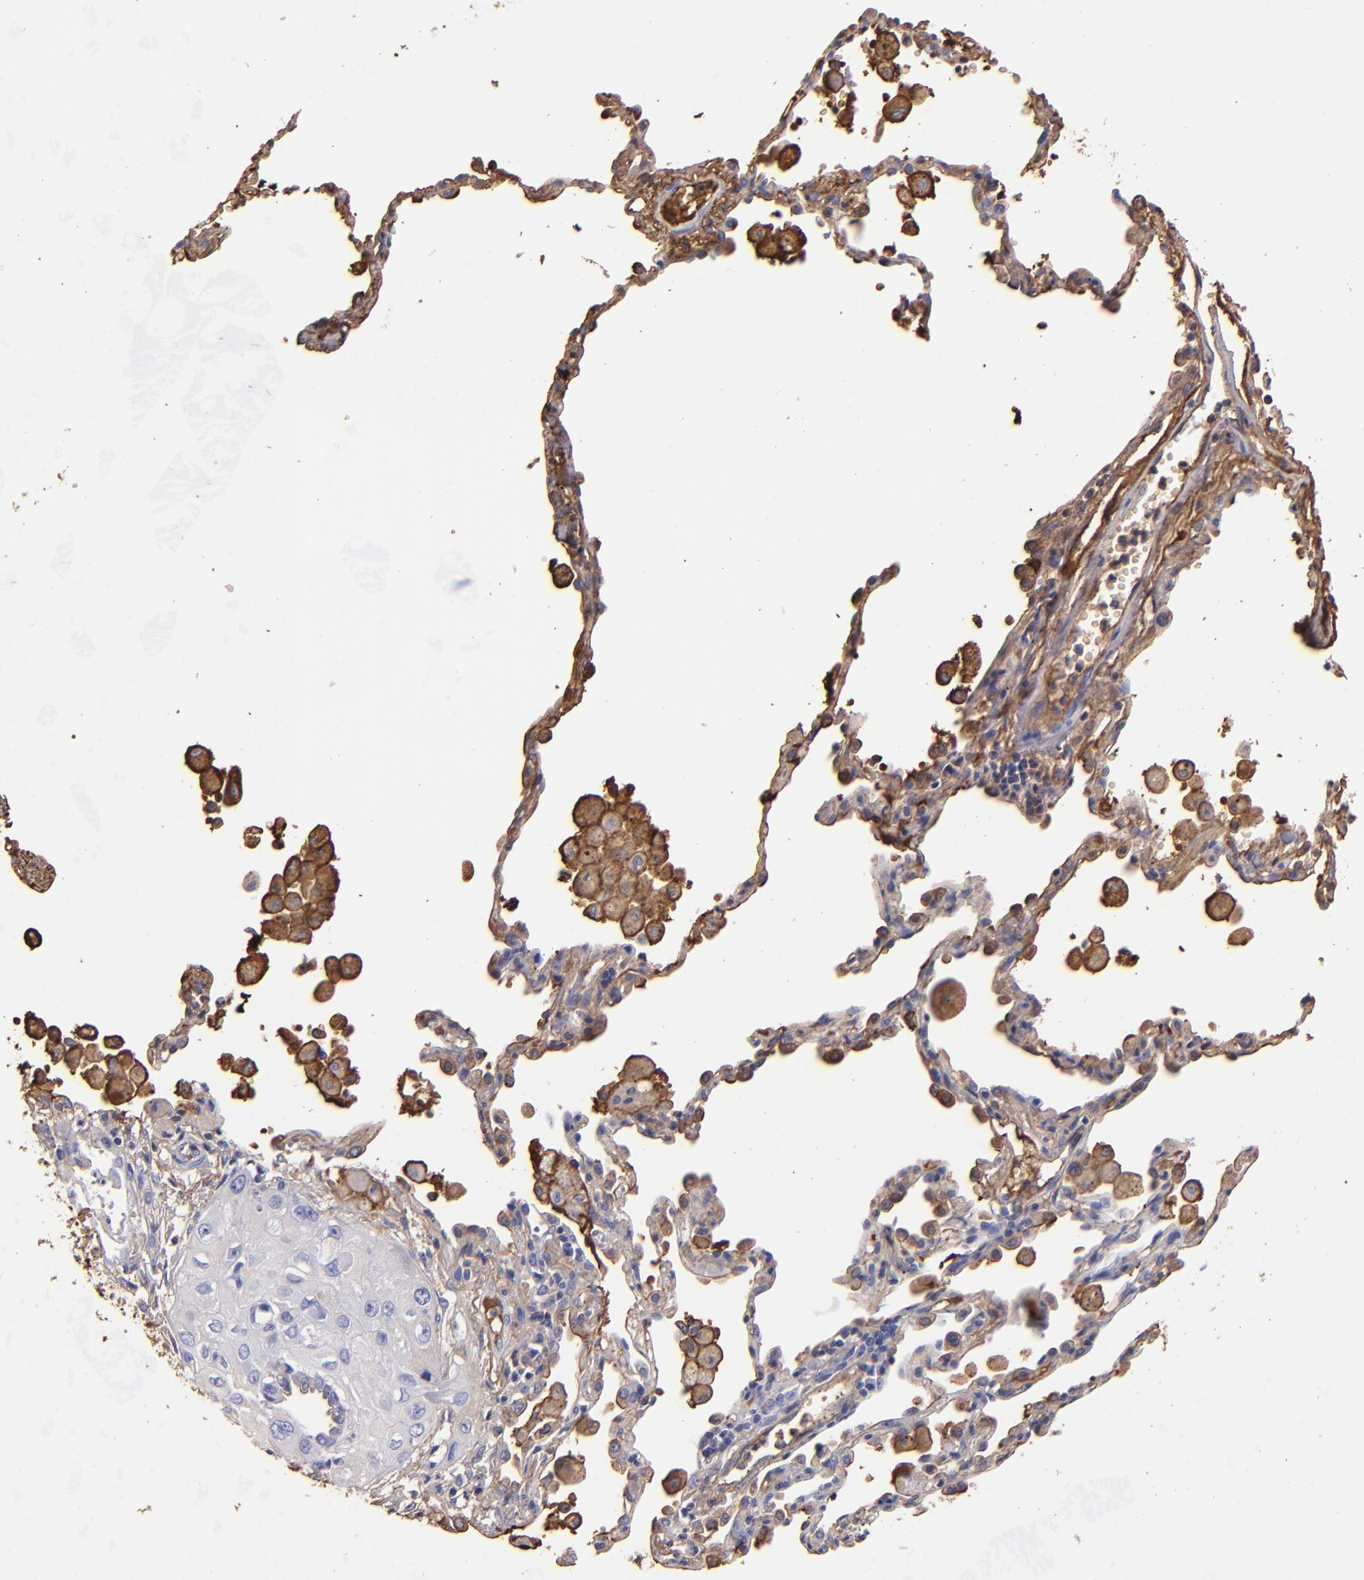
{"staining": {"intensity": "weak", "quantity": "25%-75%", "location": "cytoplasmic/membranous"}, "tissue": "lung cancer", "cell_type": "Tumor cells", "image_type": "cancer", "snomed": [{"axis": "morphology", "description": "Squamous cell carcinoma, NOS"}, {"axis": "topography", "description": "Lung"}], "caption": "DAB immunohistochemical staining of human lung cancer (squamous cell carcinoma) displays weak cytoplasmic/membranous protein expression in about 25%-75% of tumor cells.", "gene": "FGB", "patient": {"sex": "male", "age": 71}}